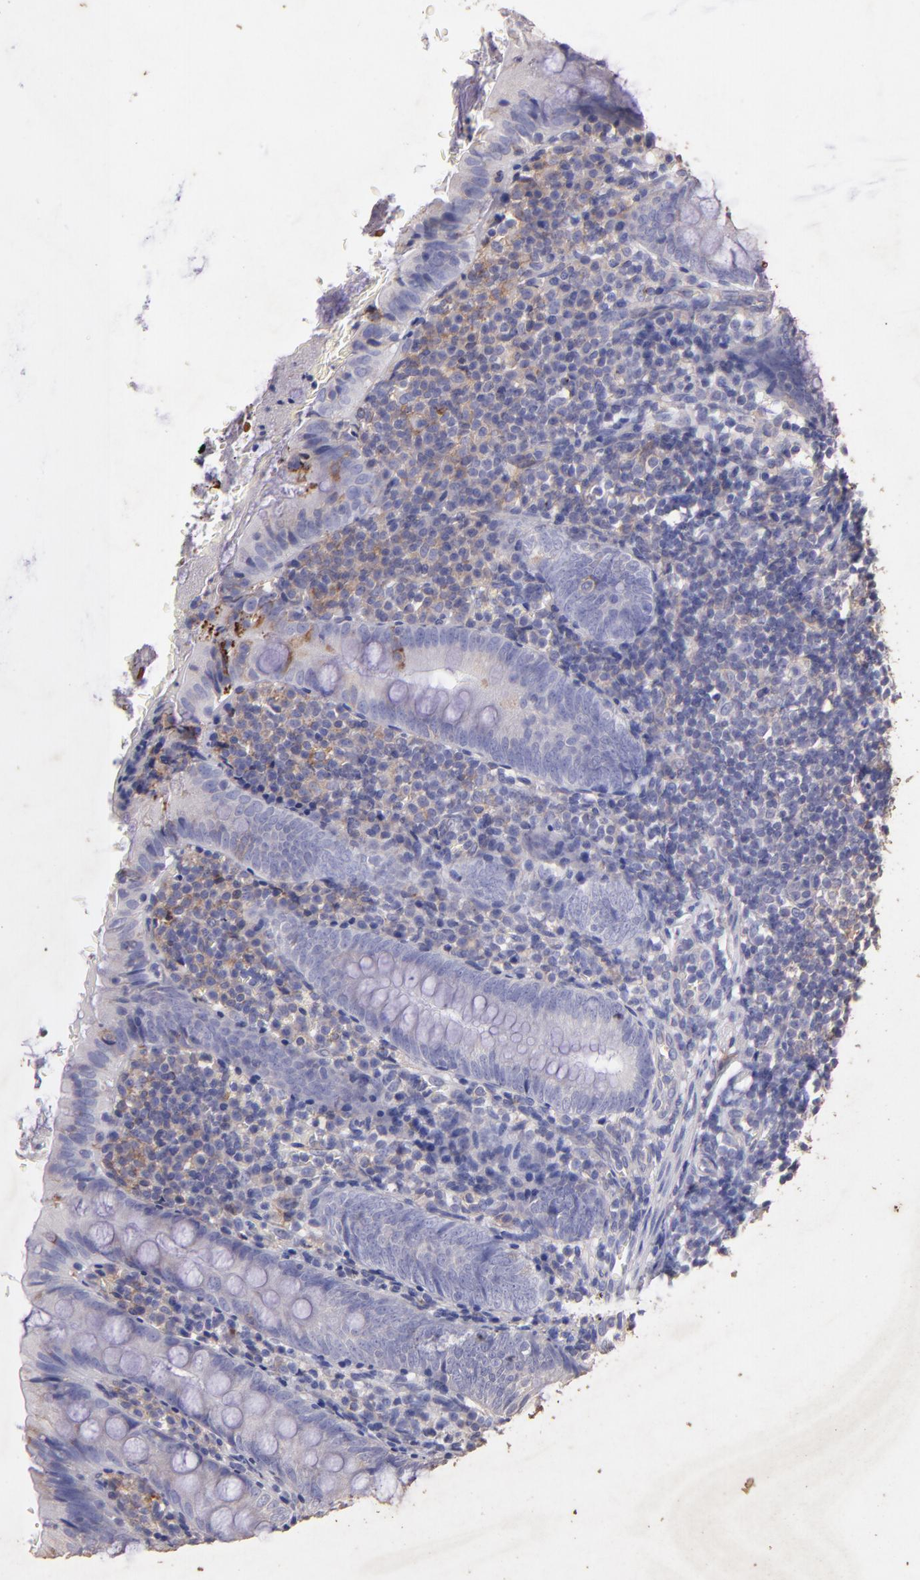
{"staining": {"intensity": "moderate", "quantity": "<25%", "location": "cytoplasmic/membranous"}, "tissue": "appendix", "cell_type": "Glandular cells", "image_type": "normal", "snomed": [{"axis": "morphology", "description": "Normal tissue, NOS"}, {"axis": "topography", "description": "Appendix"}], "caption": "This is a histology image of immunohistochemistry staining of unremarkable appendix, which shows moderate staining in the cytoplasmic/membranous of glandular cells.", "gene": "RET", "patient": {"sex": "female", "age": 10}}